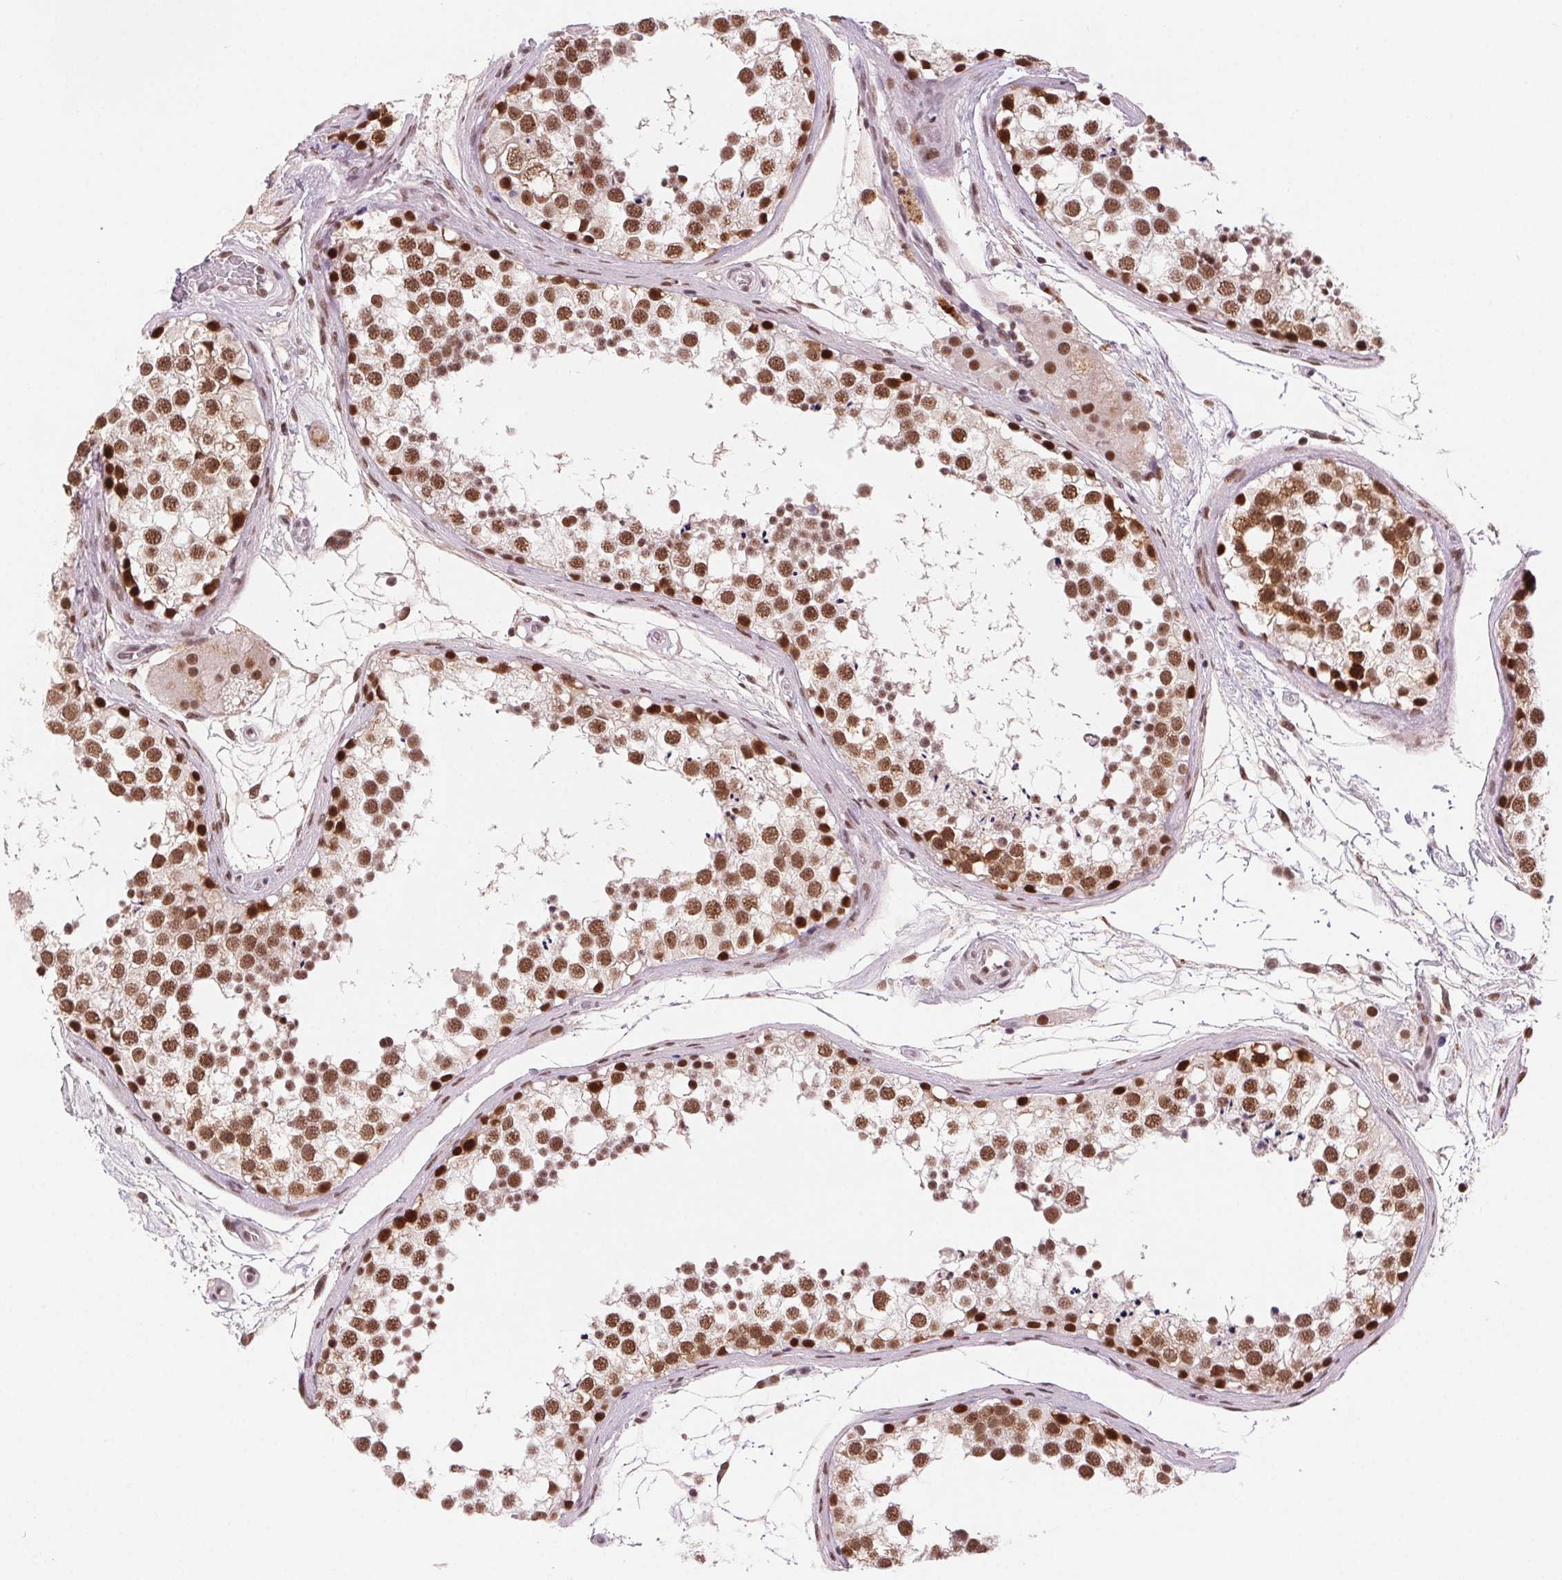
{"staining": {"intensity": "strong", "quantity": ">75%", "location": "nuclear"}, "tissue": "testis", "cell_type": "Cells in seminiferous ducts", "image_type": "normal", "snomed": [{"axis": "morphology", "description": "Normal tissue, NOS"}, {"axis": "morphology", "description": "Seminoma, NOS"}, {"axis": "topography", "description": "Testis"}], "caption": "Immunohistochemical staining of unremarkable testis shows high levels of strong nuclear positivity in about >75% of cells in seminiferous ducts.", "gene": "CD2BP2", "patient": {"sex": "male", "age": 65}}